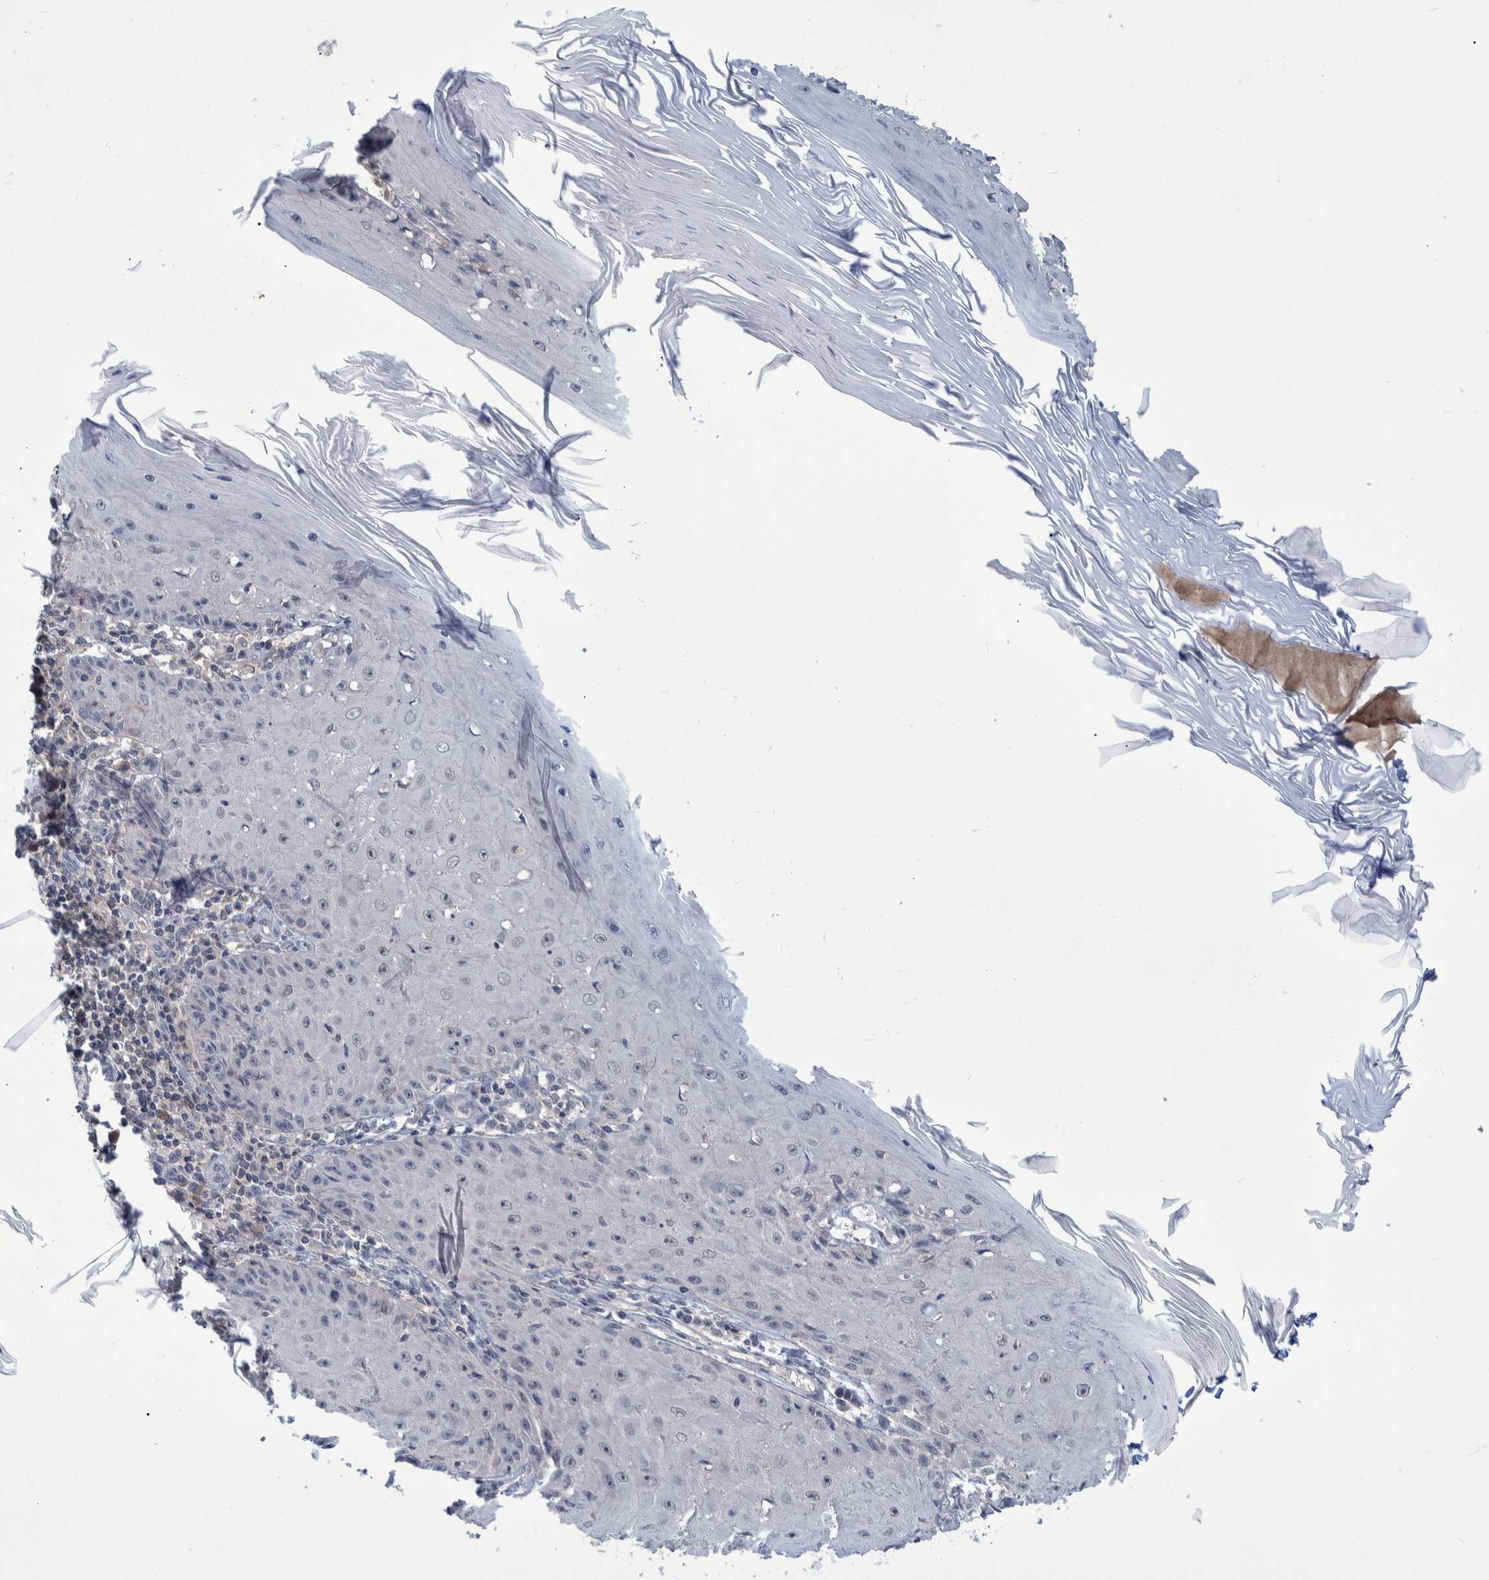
{"staining": {"intensity": "negative", "quantity": "none", "location": "none"}, "tissue": "skin cancer", "cell_type": "Tumor cells", "image_type": "cancer", "snomed": [{"axis": "morphology", "description": "Squamous cell carcinoma, NOS"}, {"axis": "topography", "description": "Skin"}], "caption": "Skin cancer (squamous cell carcinoma) was stained to show a protein in brown. There is no significant staining in tumor cells.", "gene": "PCYT2", "patient": {"sex": "female", "age": 73}}